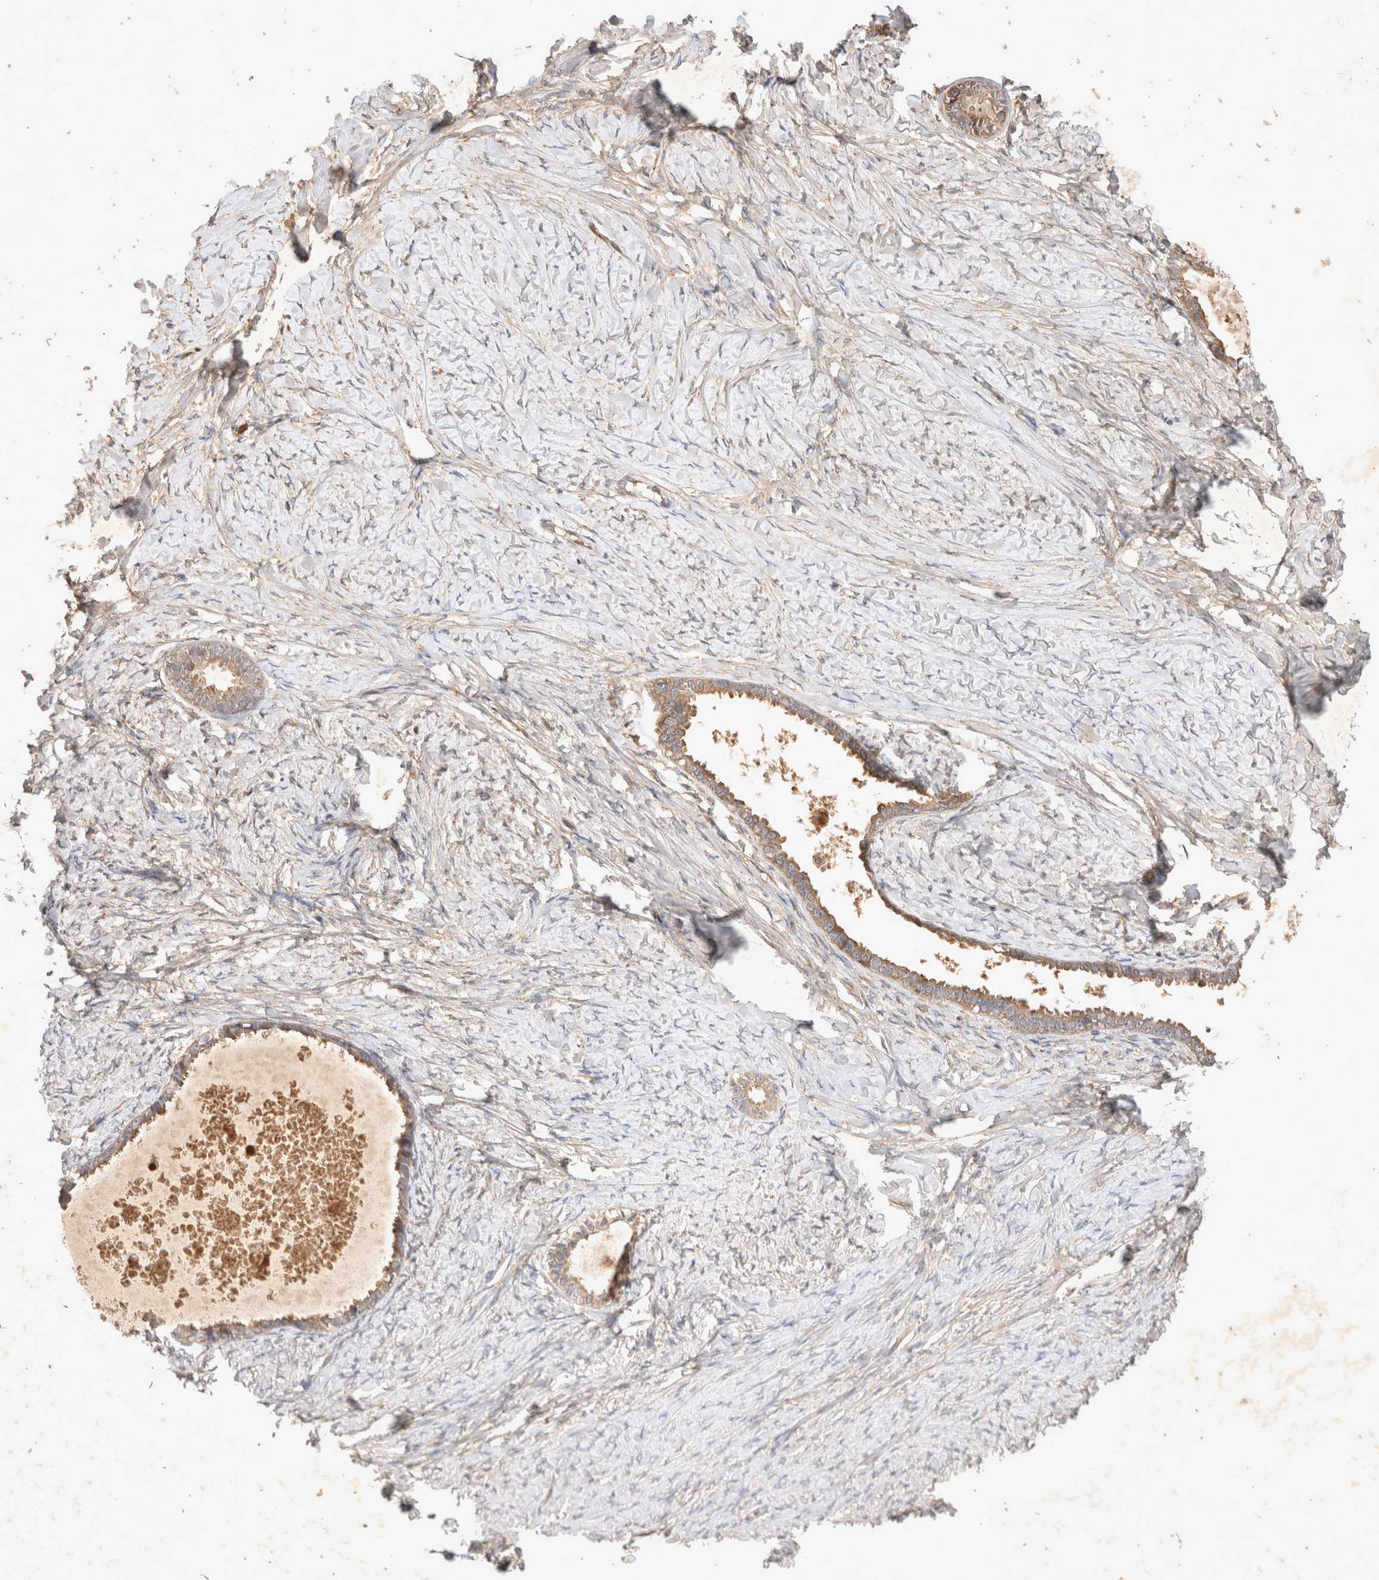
{"staining": {"intensity": "moderate", "quantity": ">75%", "location": "cytoplasmic/membranous"}, "tissue": "ovarian cancer", "cell_type": "Tumor cells", "image_type": "cancer", "snomed": [{"axis": "morphology", "description": "Cystadenocarcinoma, serous, NOS"}, {"axis": "topography", "description": "Ovary"}], "caption": "Moderate cytoplasmic/membranous positivity is seen in about >75% of tumor cells in ovarian cancer (serous cystadenocarcinoma). (IHC, brightfield microscopy, high magnification).", "gene": "YES1", "patient": {"sex": "female", "age": 79}}